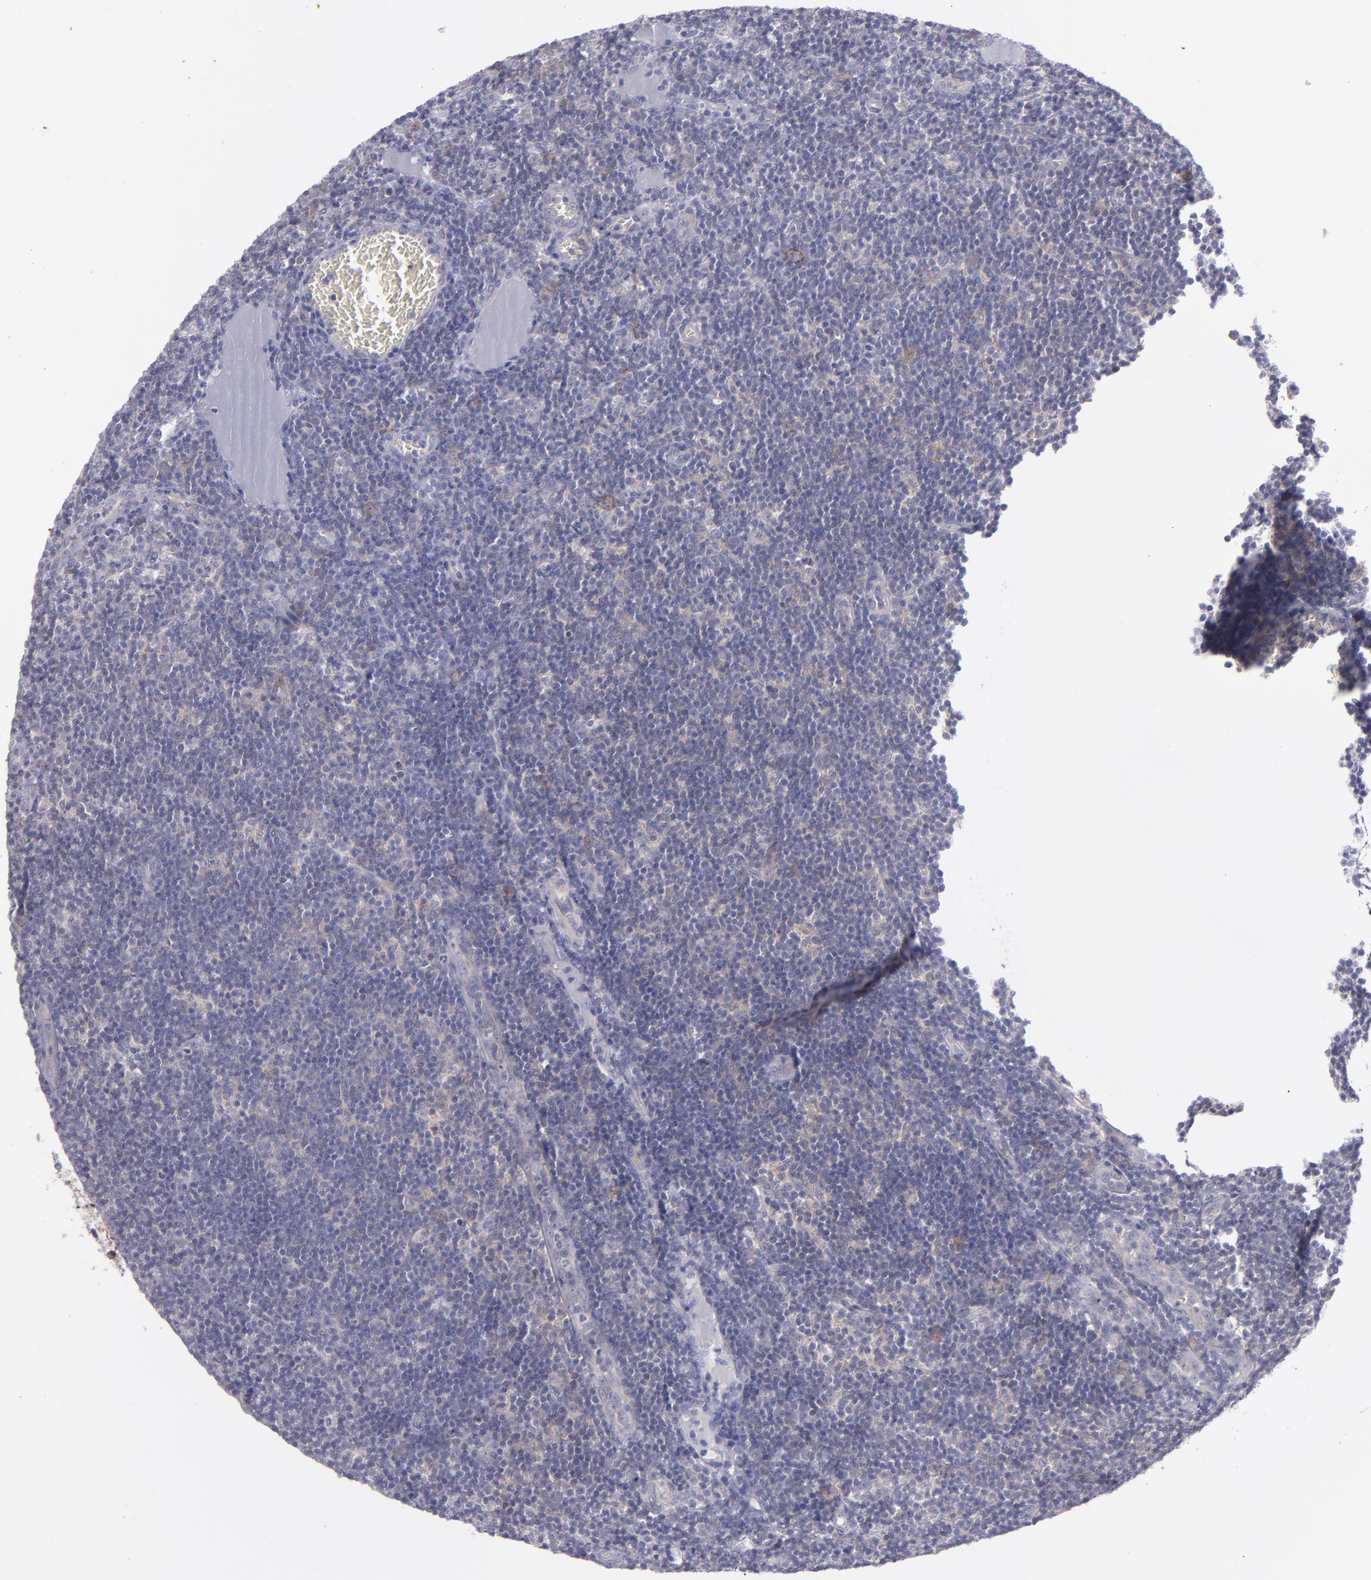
{"staining": {"intensity": "weak", "quantity": "<25%", "location": "cytoplasmic/membranous"}, "tissue": "lymph node", "cell_type": "Non-germinal center cells", "image_type": "normal", "snomed": [{"axis": "morphology", "description": "Normal tissue, NOS"}, {"axis": "morphology", "description": "Inflammation, NOS"}, {"axis": "topography", "description": "Lymph node"}, {"axis": "topography", "description": "Salivary gland"}], "caption": "This image is of normal lymph node stained with IHC to label a protein in brown with the nuclei are counter-stained blue. There is no positivity in non-germinal center cells. (DAB (3,3'-diaminobenzidine) immunohistochemistry (IHC) with hematoxylin counter stain).", "gene": "BSG", "patient": {"sex": "male", "age": 3}}